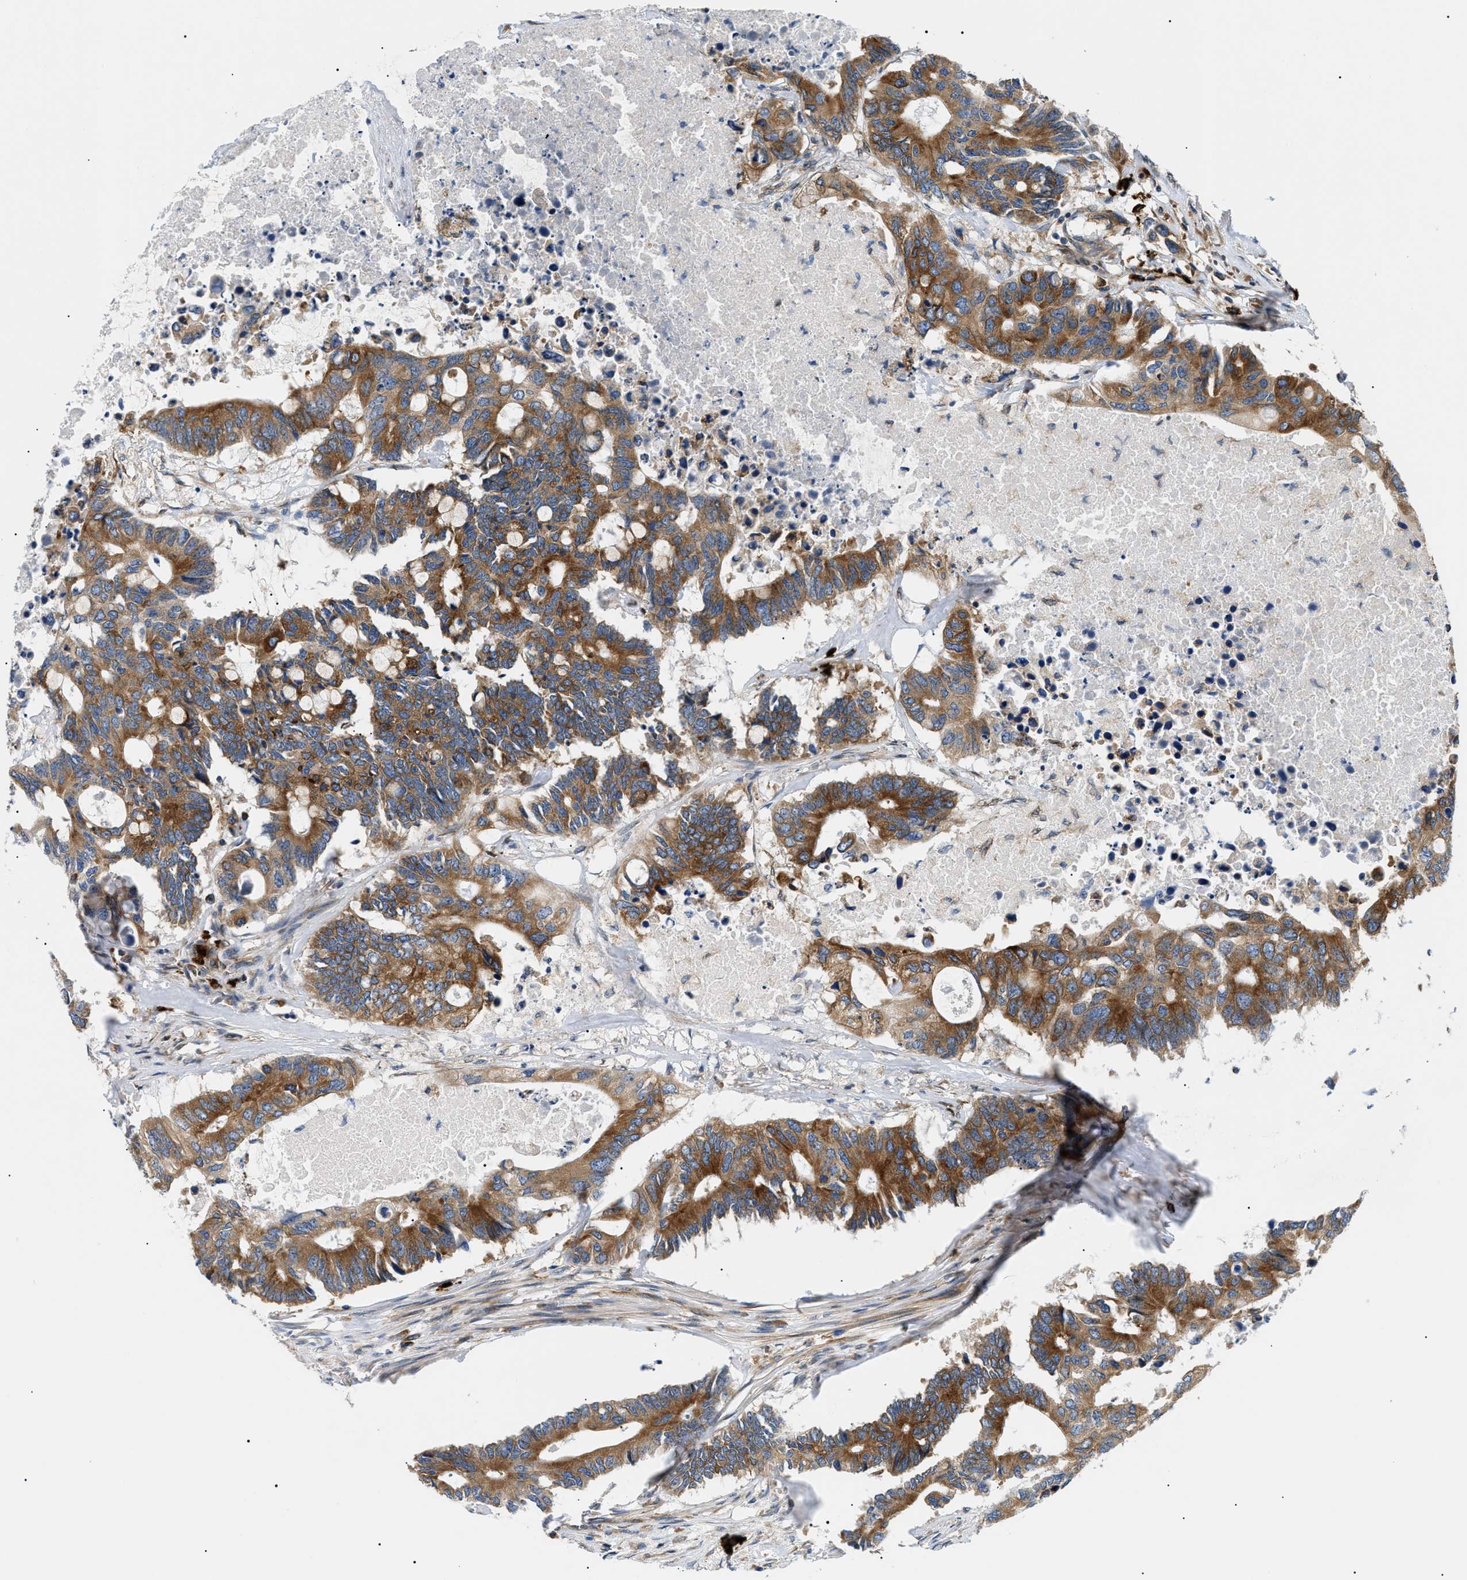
{"staining": {"intensity": "moderate", "quantity": ">75%", "location": "cytoplasmic/membranous"}, "tissue": "colorectal cancer", "cell_type": "Tumor cells", "image_type": "cancer", "snomed": [{"axis": "morphology", "description": "Adenocarcinoma, NOS"}, {"axis": "topography", "description": "Colon"}], "caption": "Tumor cells demonstrate moderate cytoplasmic/membranous staining in approximately >75% of cells in colorectal cancer (adenocarcinoma).", "gene": "DERL1", "patient": {"sex": "male", "age": 71}}